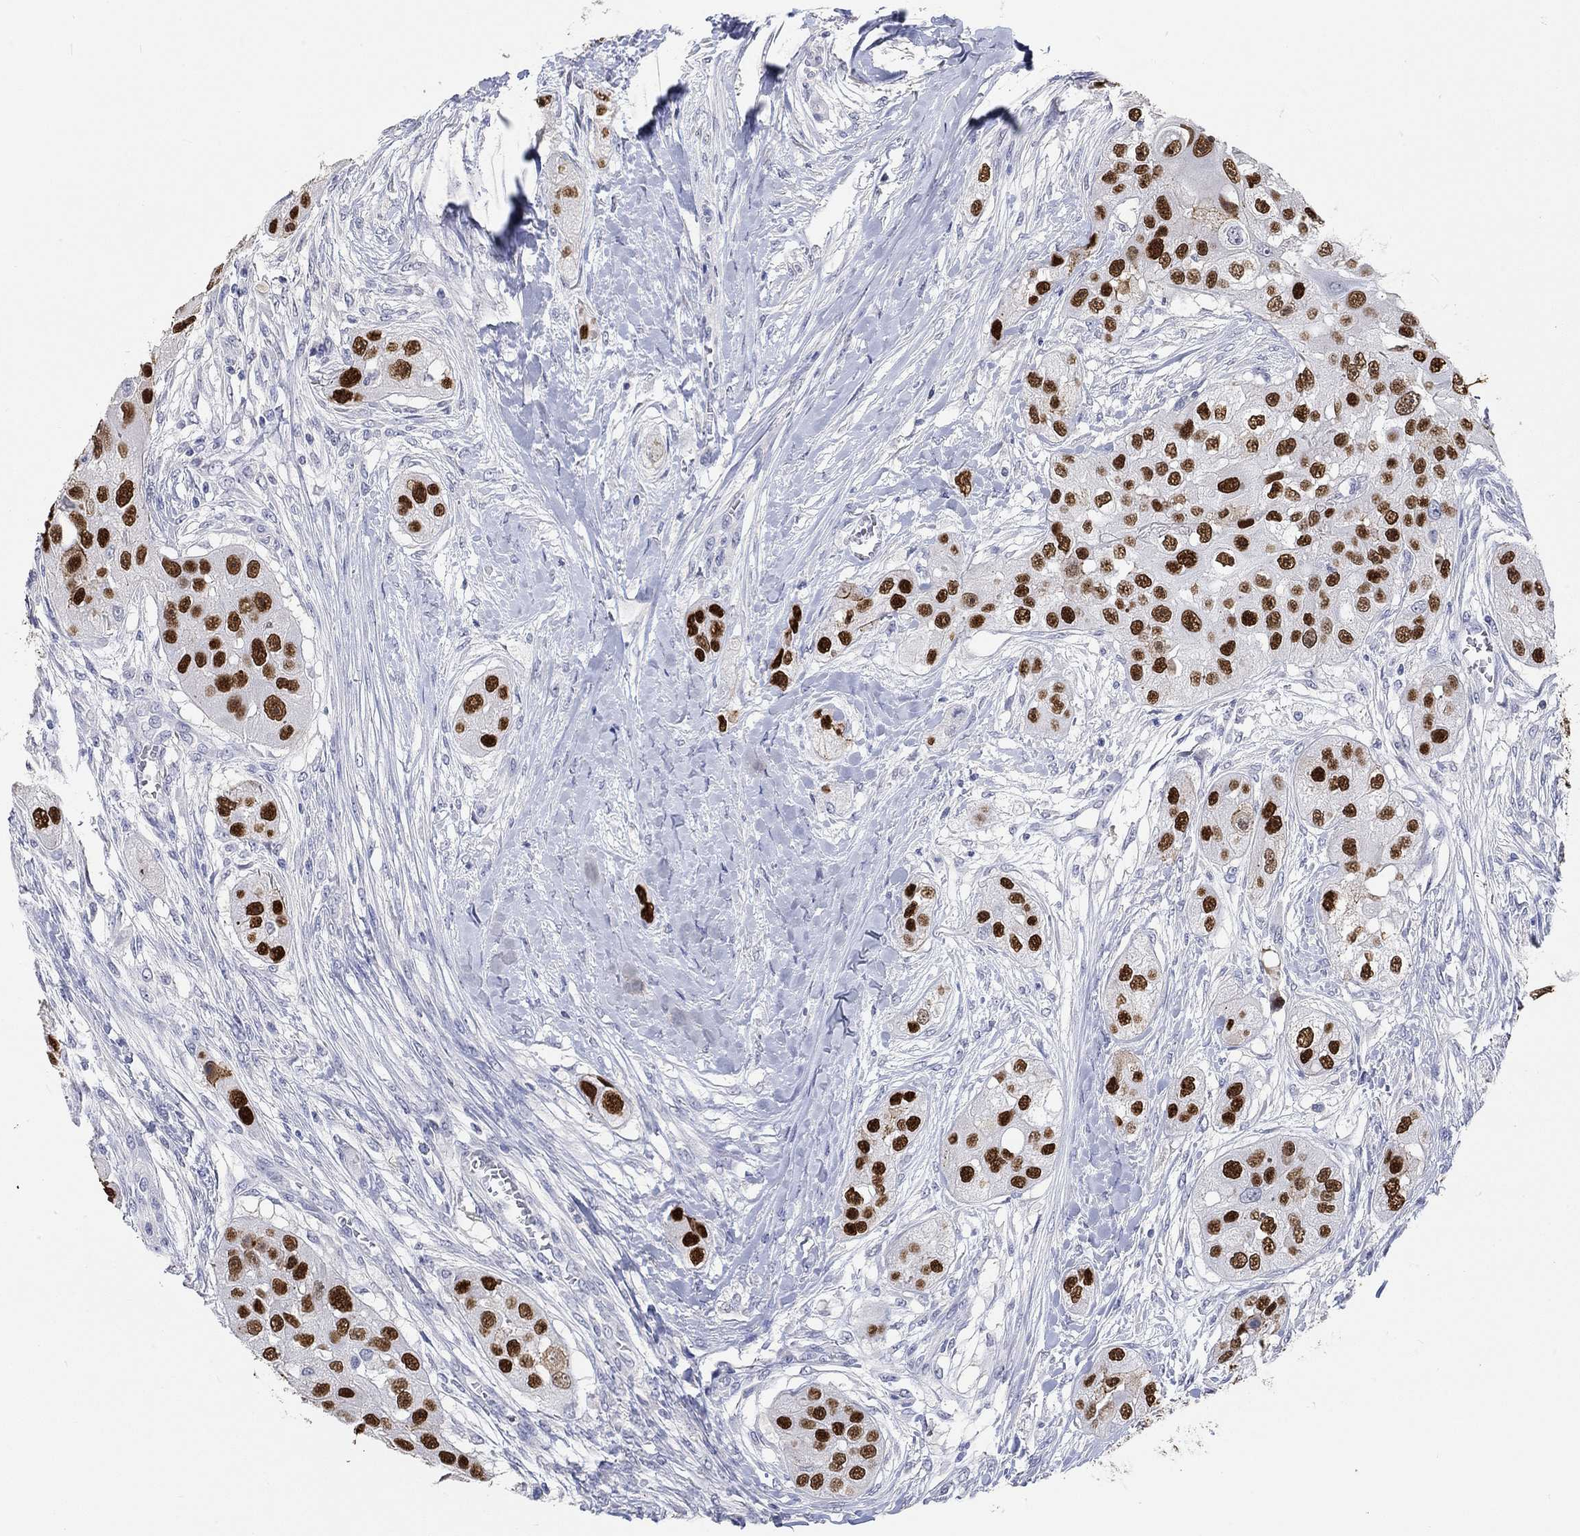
{"staining": {"intensity": "strong", "quantity": ">75%", "location": "nuclear"}, "tissue": "head and neck cancer", "cell_type": "Tumor cells", "image_type": "cancer", "snomed": [{"axis": "morphology", "description": "Normal tissue, NOS"}, {"axis": "morphology", "description": "Squamous cell carcinoma, NOS"}, {"axis": "topography", "description": "Skeletal muscle"}, {"axis": "topography", "description": "Head-Neck"}], "caption": "Strong nuclear expression is appreciated in approximately >75% of tumor cells in head and neck cancer (squamous cell carcinoma).", "gene": "PNMA5", "patient": {"sex": "male", "age": 51}}